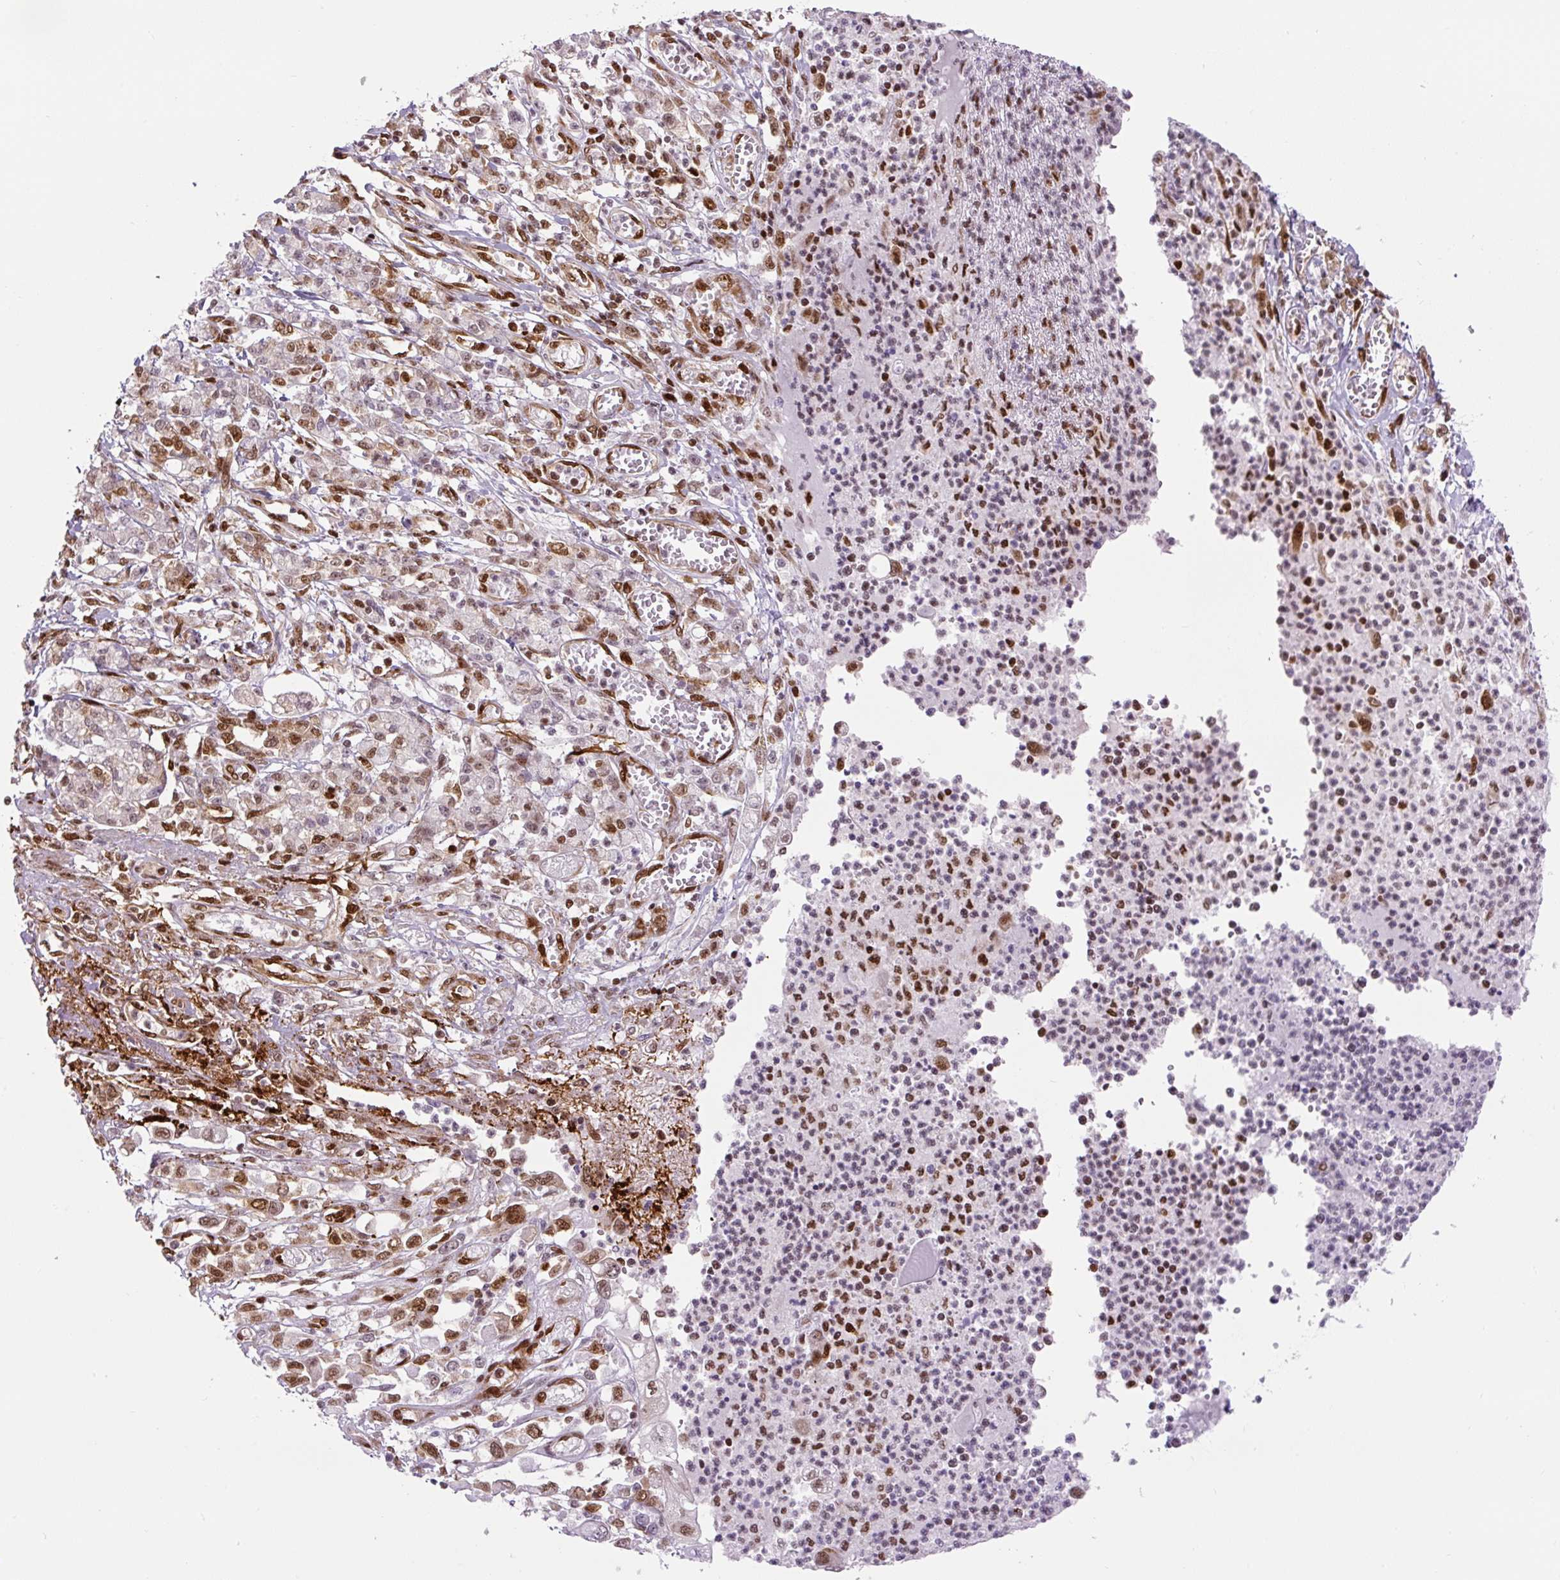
{"staining": {"intensity": "moderate", "quantity": "25%-75%", "location": "nuclear"}, "tissue": "stomach cancer", "cell_type": "Tumor cells", "image_type": "cancer", "snomed": [{"axis": "morphology", "description": "Adenocarcinoma, NOS"}, {"axis": "topography", "description": "Stomach"}], "caption": "A micrograph showing moderate nuclear staining in approximately 25%-75% of tumor cells in stomach cancer, as visualized by brown immunohistochemical staining.", "gene": "FUS", "patient": {"sex": "female", "age": 76}}